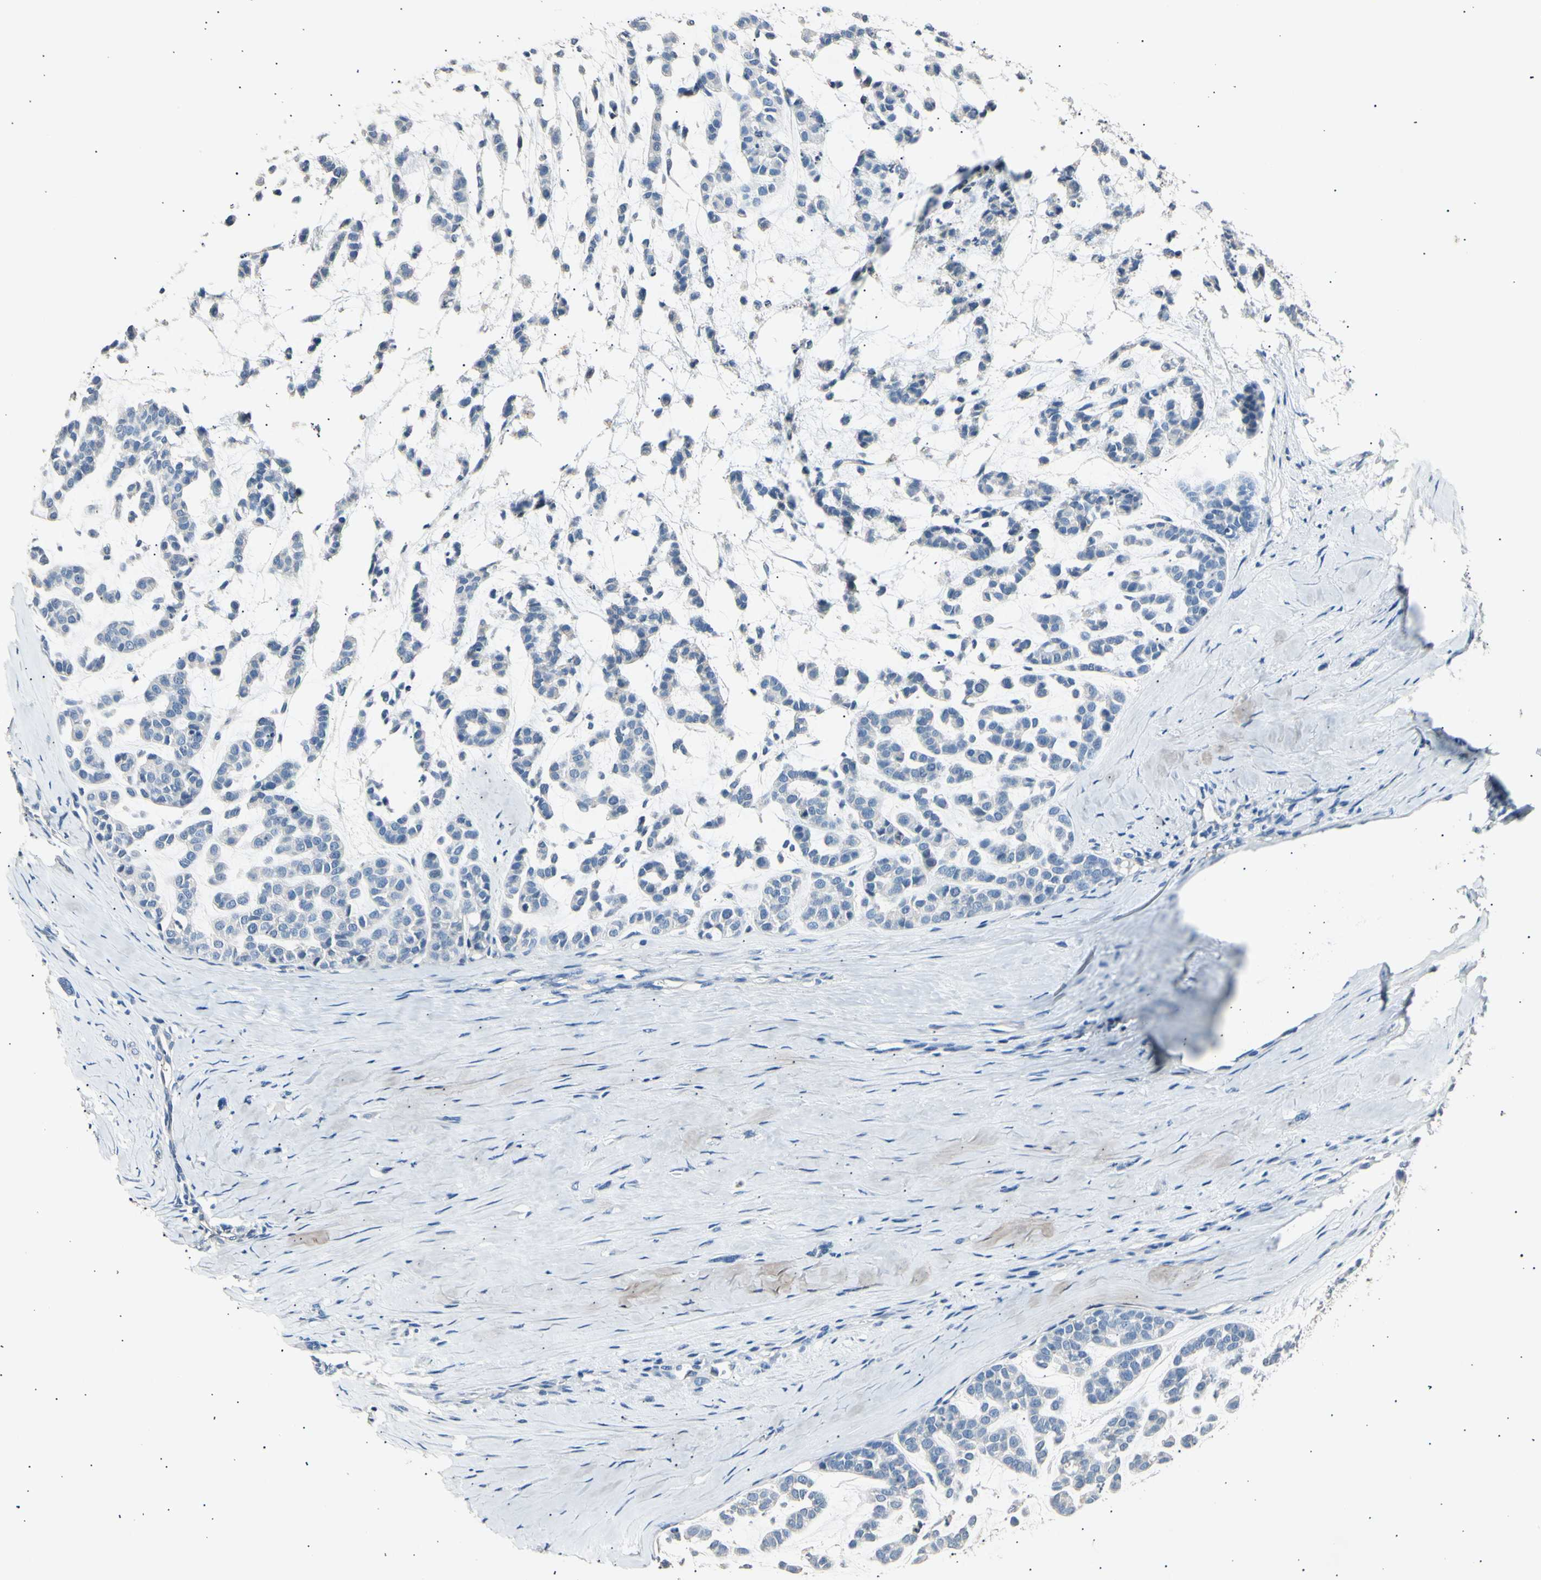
{"staining": {"intensity": "negative", "quantity": "none", "location": "none"}, "tissue": "head and neck cancer", "cell_type": "Tumor cells", "image_type": "cancer", "snomed": [{"axis": "morphology", "description": "Adenocarcinoma, NOS"}, {"axis": "morphology", "description": "Adenoma, NOS"}, {"axis": "topography", "description": "Head-Neck"}], "caption": "Adenoma (head and neck) stained for a protein using immunohistochemistry shows no staining tumor cells.", "gene": "LDLR", "patient": {"sex": "female", "age": 55}}